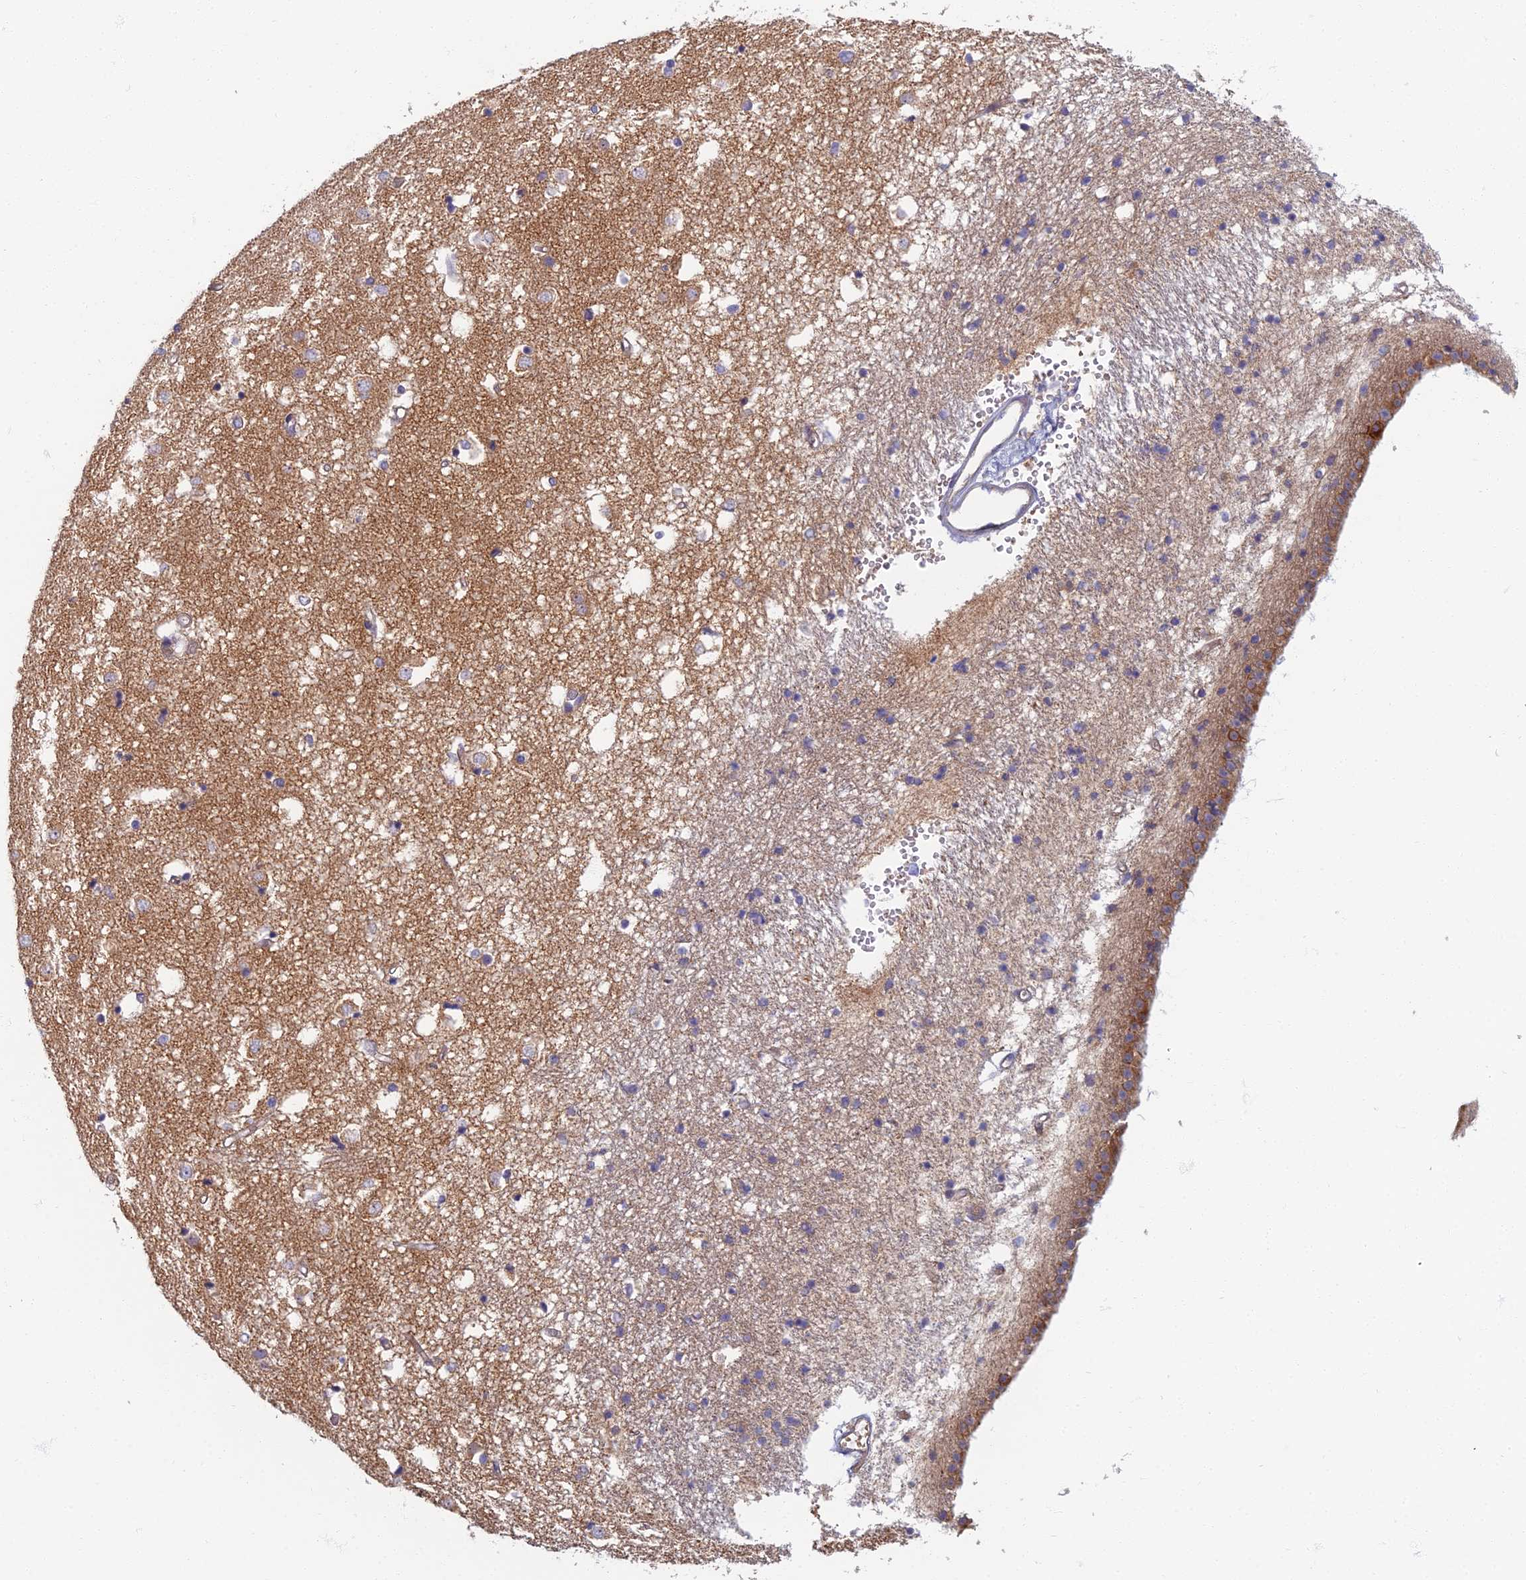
{"staining": {"intensity": "weak", "quantity": "<25%", "location": "cytoplasmic/membranous"}, "tissue": "caudate", "cell_type": "Glial cells", "image_type": "normal", "snomed": [{"axis": "morphology", "description": "Normal tissue, NOS"}, {"axis": "topography", "description": "Lateral ventricle wall"}], "caption": "DAB (3,3'-diaminobenzidine) immunohistochemical staining of unremarkable caudate exhibits no significant staining in glial cells. (DAB IHC with hematoxylin counter stain).", "gene": "PROX2", "patient": {"sex": "male", "age": 45}}